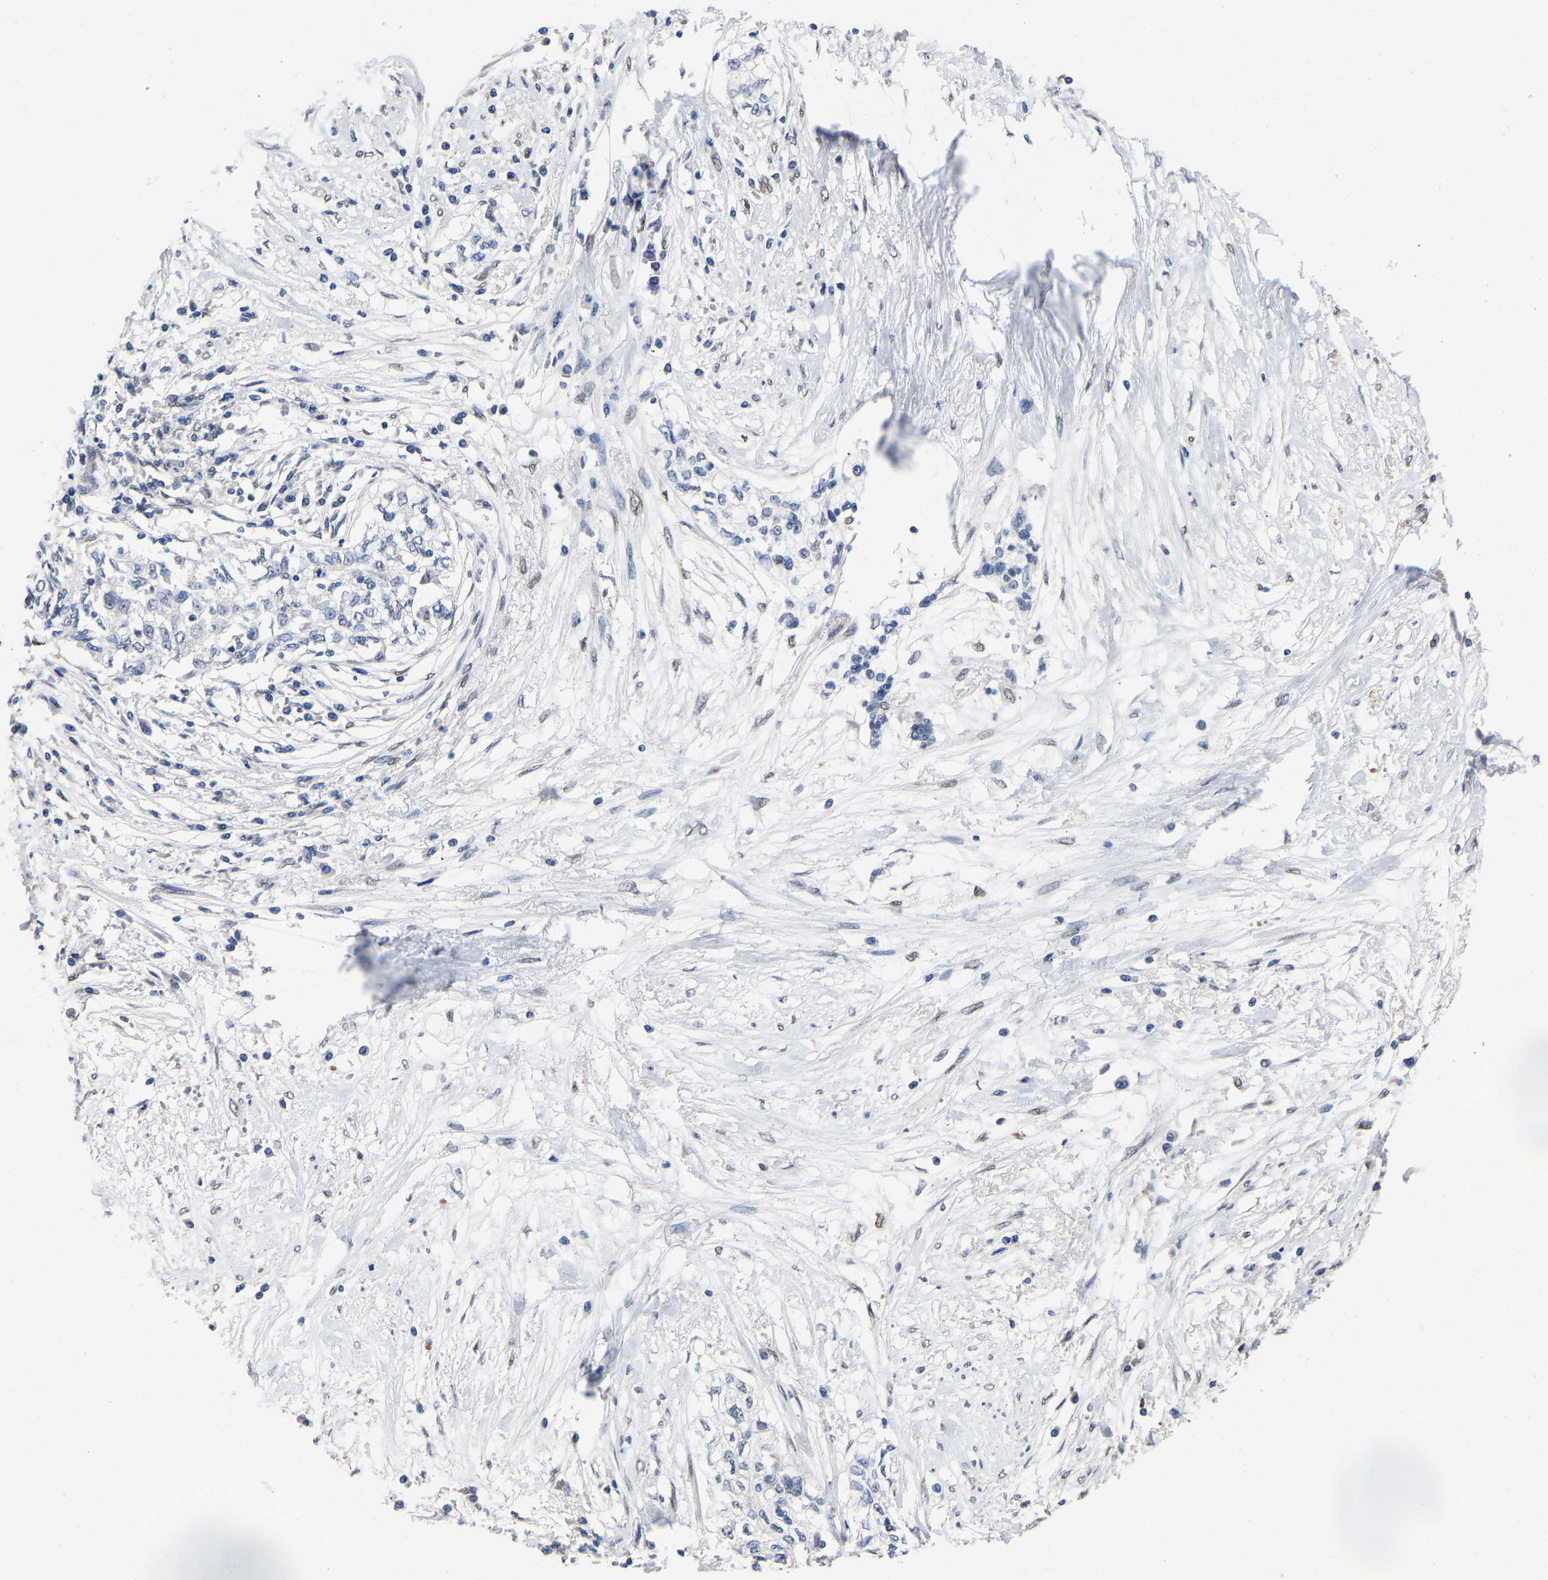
{"staining": {"intensity": "negative", "quantity": "none", "location": "none"}, "tissue": "cervical cancer", "cell_type": "Tumor cells", "image_type": "cancer", "snomed": [{"axis": "morphology", "description": "Squamous cell carcinoma, NOS"}, {"axis": "topography", "description": "Cervix"}], "caption": "Immunohistochemical staining of squamous cell carcinoma (cervical) demonstrates no significant positivity in tumor cells.", "gene": "QKI", "patient": {"sex": "female", "age": 57}}